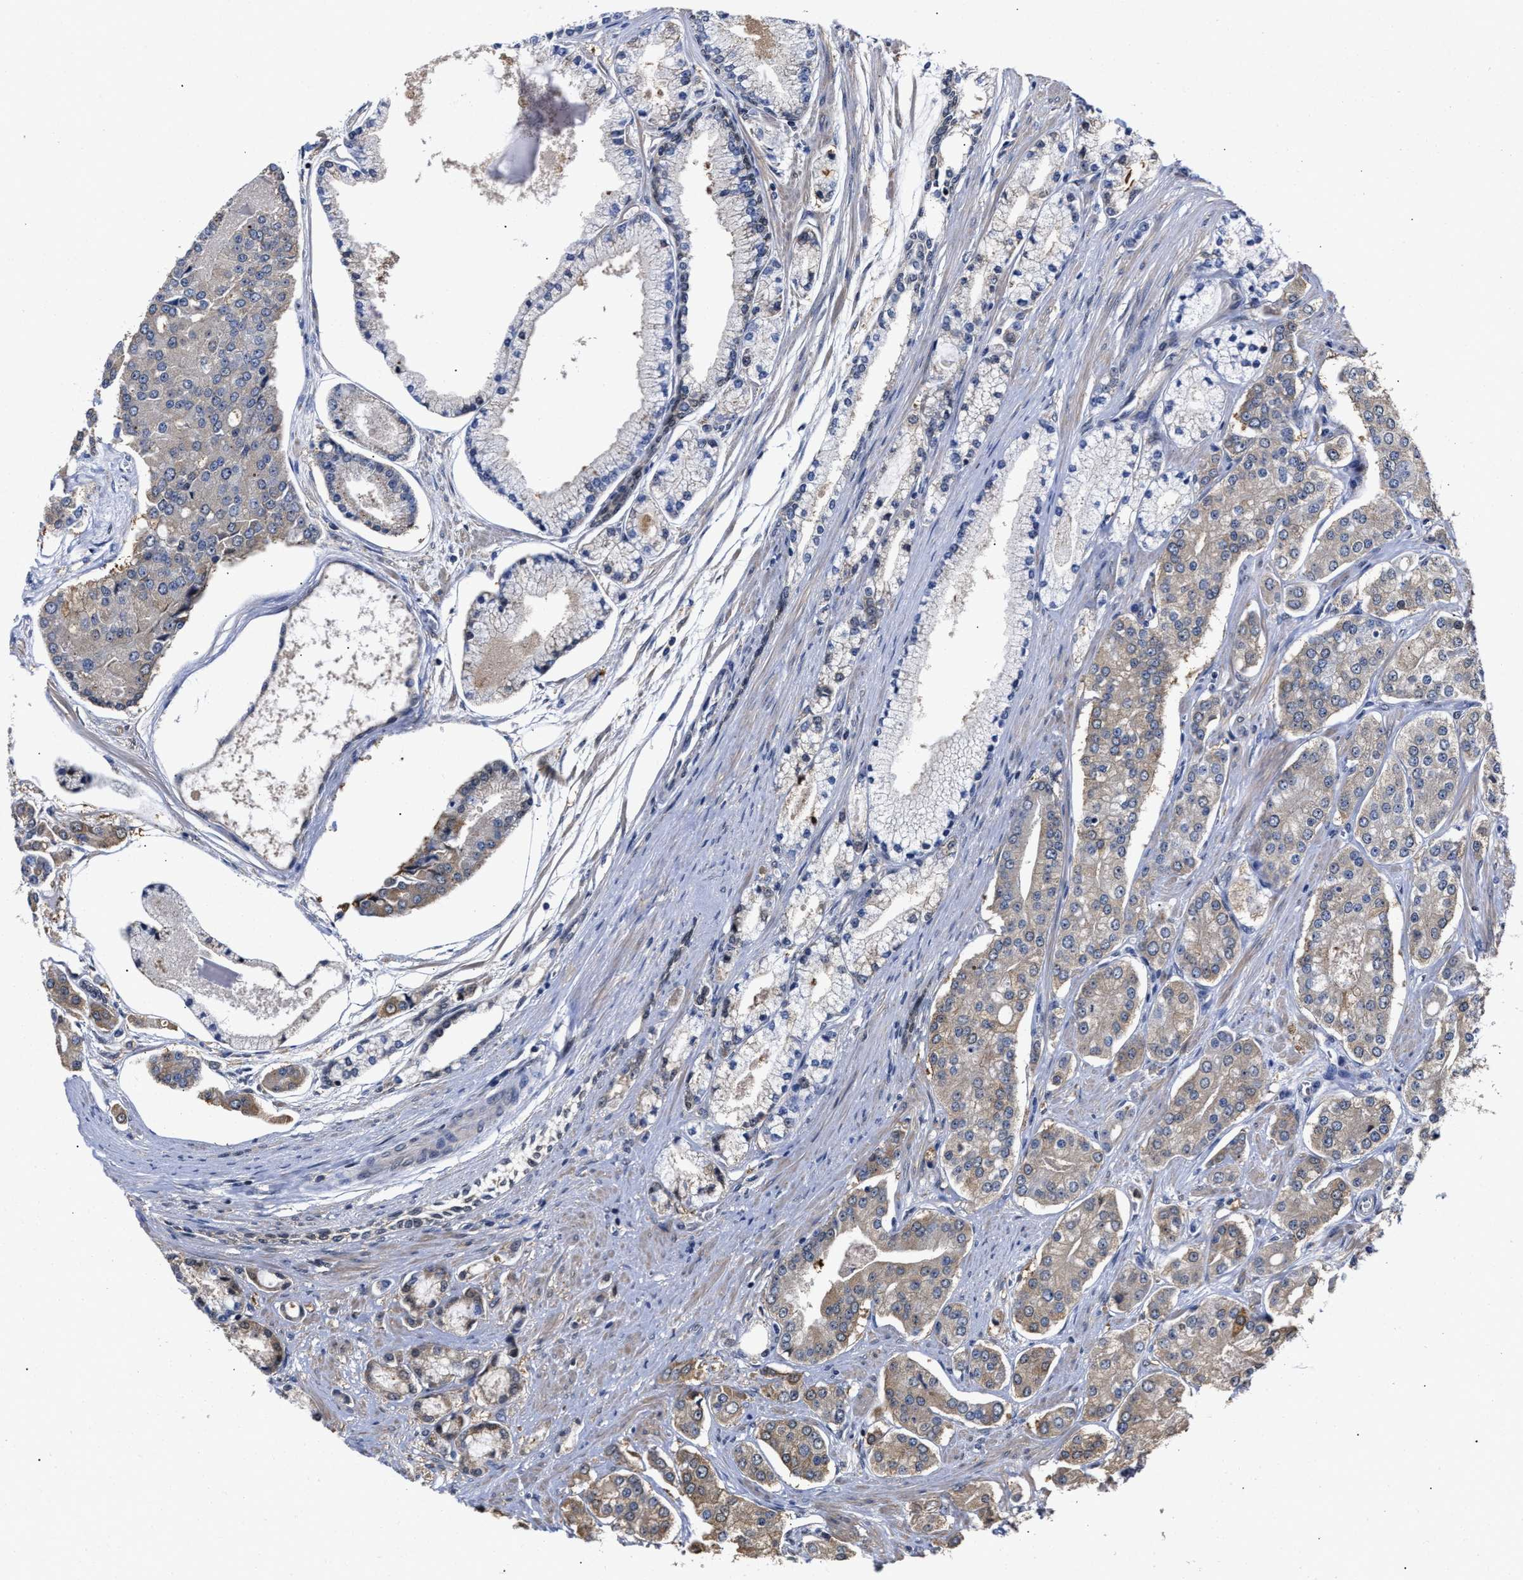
{"staining": {"intensity": "weak", "quantity": ">75%", "location": "cytoplasmic/membranous"}, "tissue": "prostate cancer", "cell_type": "Tumor cells", "image_type": "cancer", "snomed": [{"axis": "morphology", "description": "Adenocarcinoma, High grade"}, {"axis": "topography", "description": "Prostate"}], "caption": "Prostate cancer tissue displays weak cytoplasmic/membranous positivity in about >75% of tumor cells, visualized by immunohistochemistry.", "gene": "KLHDC1", "patient": {"sex": "male", "age": 71}}